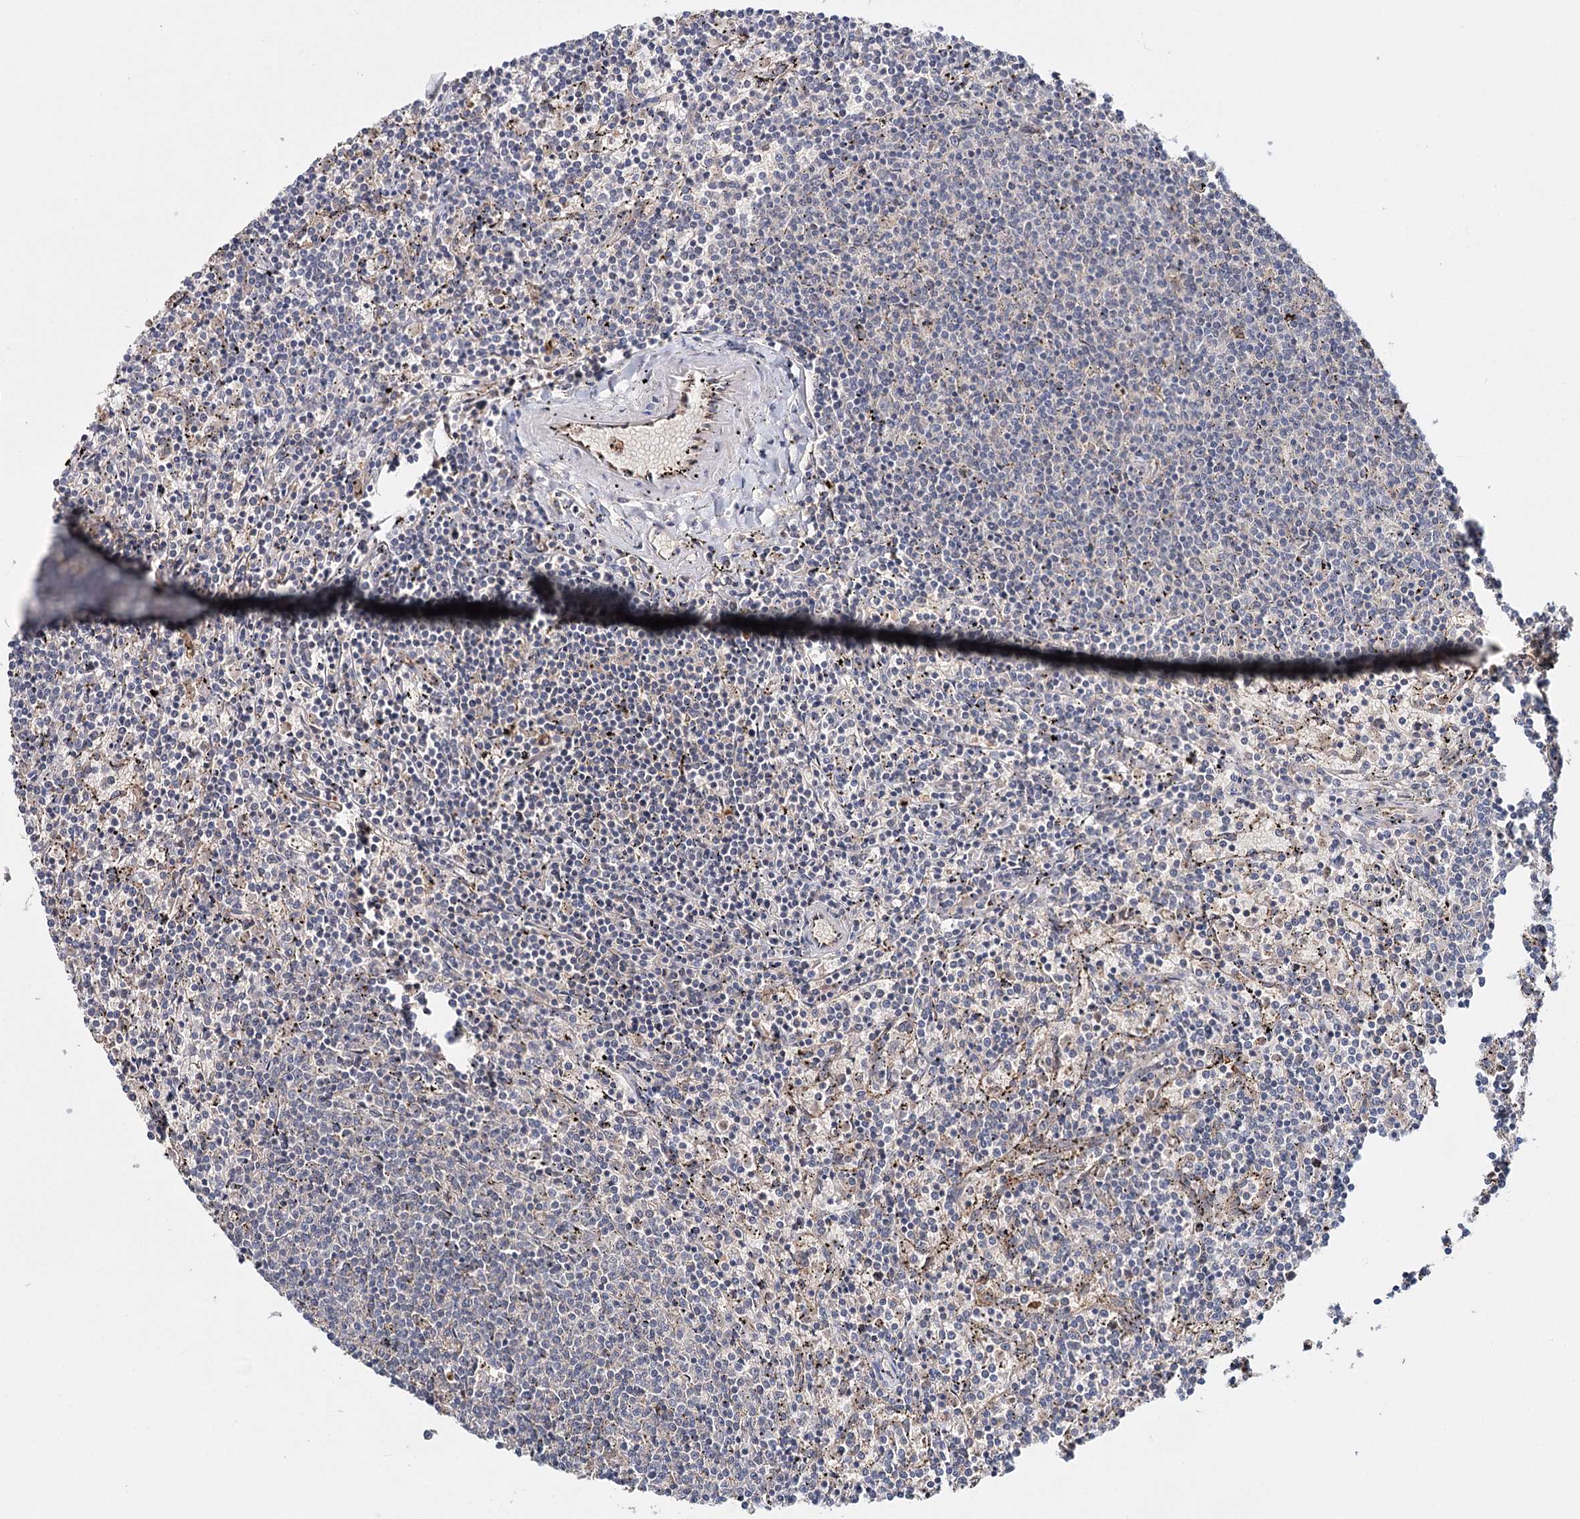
{"staining": {"intensity": "negative", "quantity": "none", "location": "none"}, "tissue": "lymphoma", "cell_type": "Tumor cells", "image_type": "cancer", "snomed": [{"axis": "morphology", "description": "Malignant lymphoma, non-Hodgkin's type, Low grade"}, {"axis": "topography", "description": "Spleen"}], "caption": "A high-resolution micrograph shows immunohistochemistry (IHC) staining of lymphoma, which displays no significant expression in tumor cells.", "gene": "PKP4", "patient": {"sex": "female", "age": 50}}